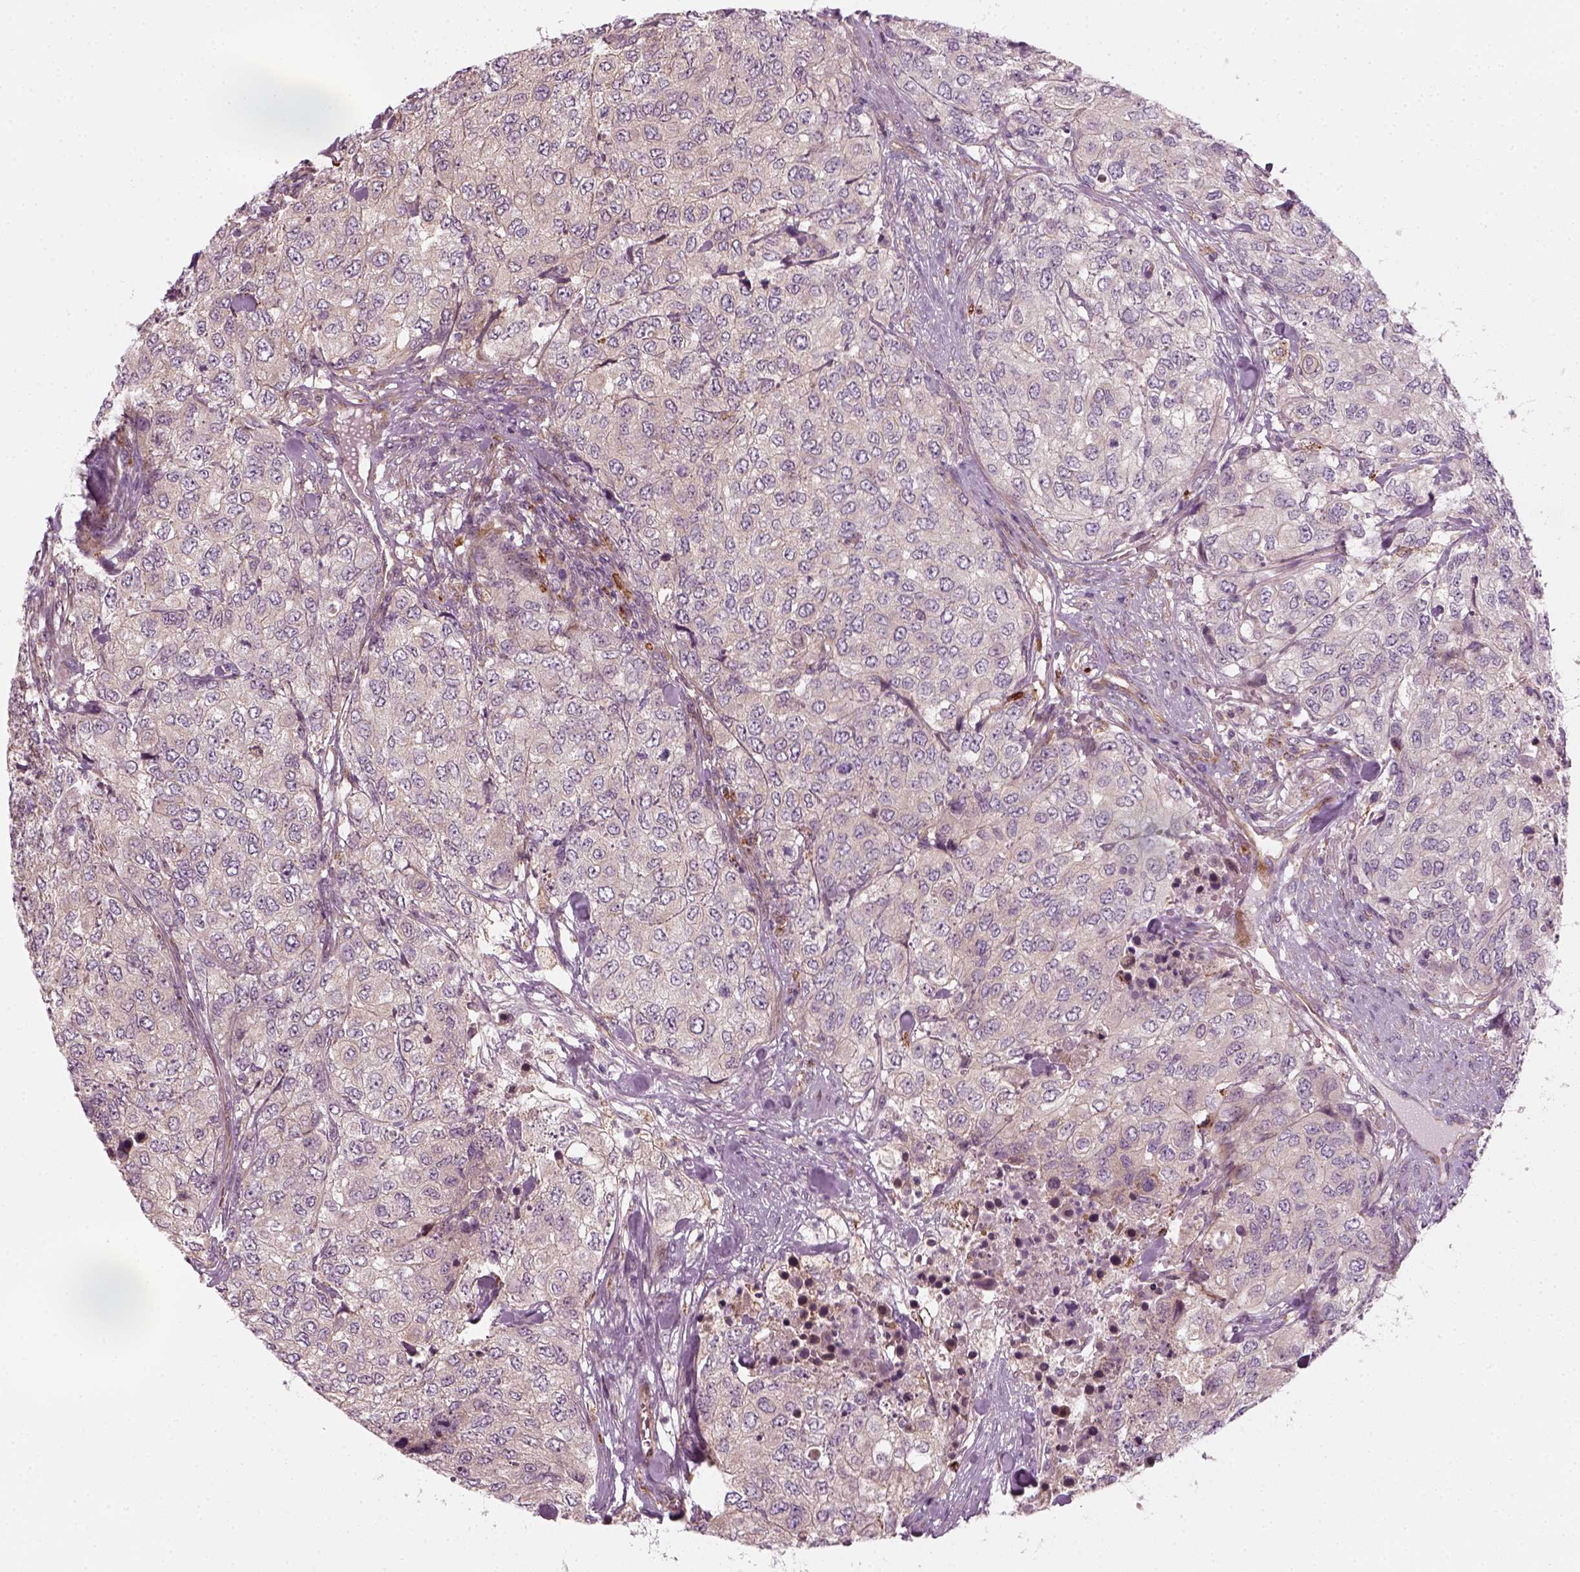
{"staining": {"intensity": "negative", "quantity": "none", "location": "none"}, "tissue": "urothelial cancer", "cell_type": "Tumor cells", "image_type": "cancer", "snomed": [{"axis": "morphology", "description": "Urothelial carcinoma, High grade"}, {"axis": "topography", "description": "Urinary bladder"}], "caption": "There is no significant staining in tumor cells of urothelial cancer.", "gene": "DNASE1L1", "patient": {"sex": "female", "age": 78}}